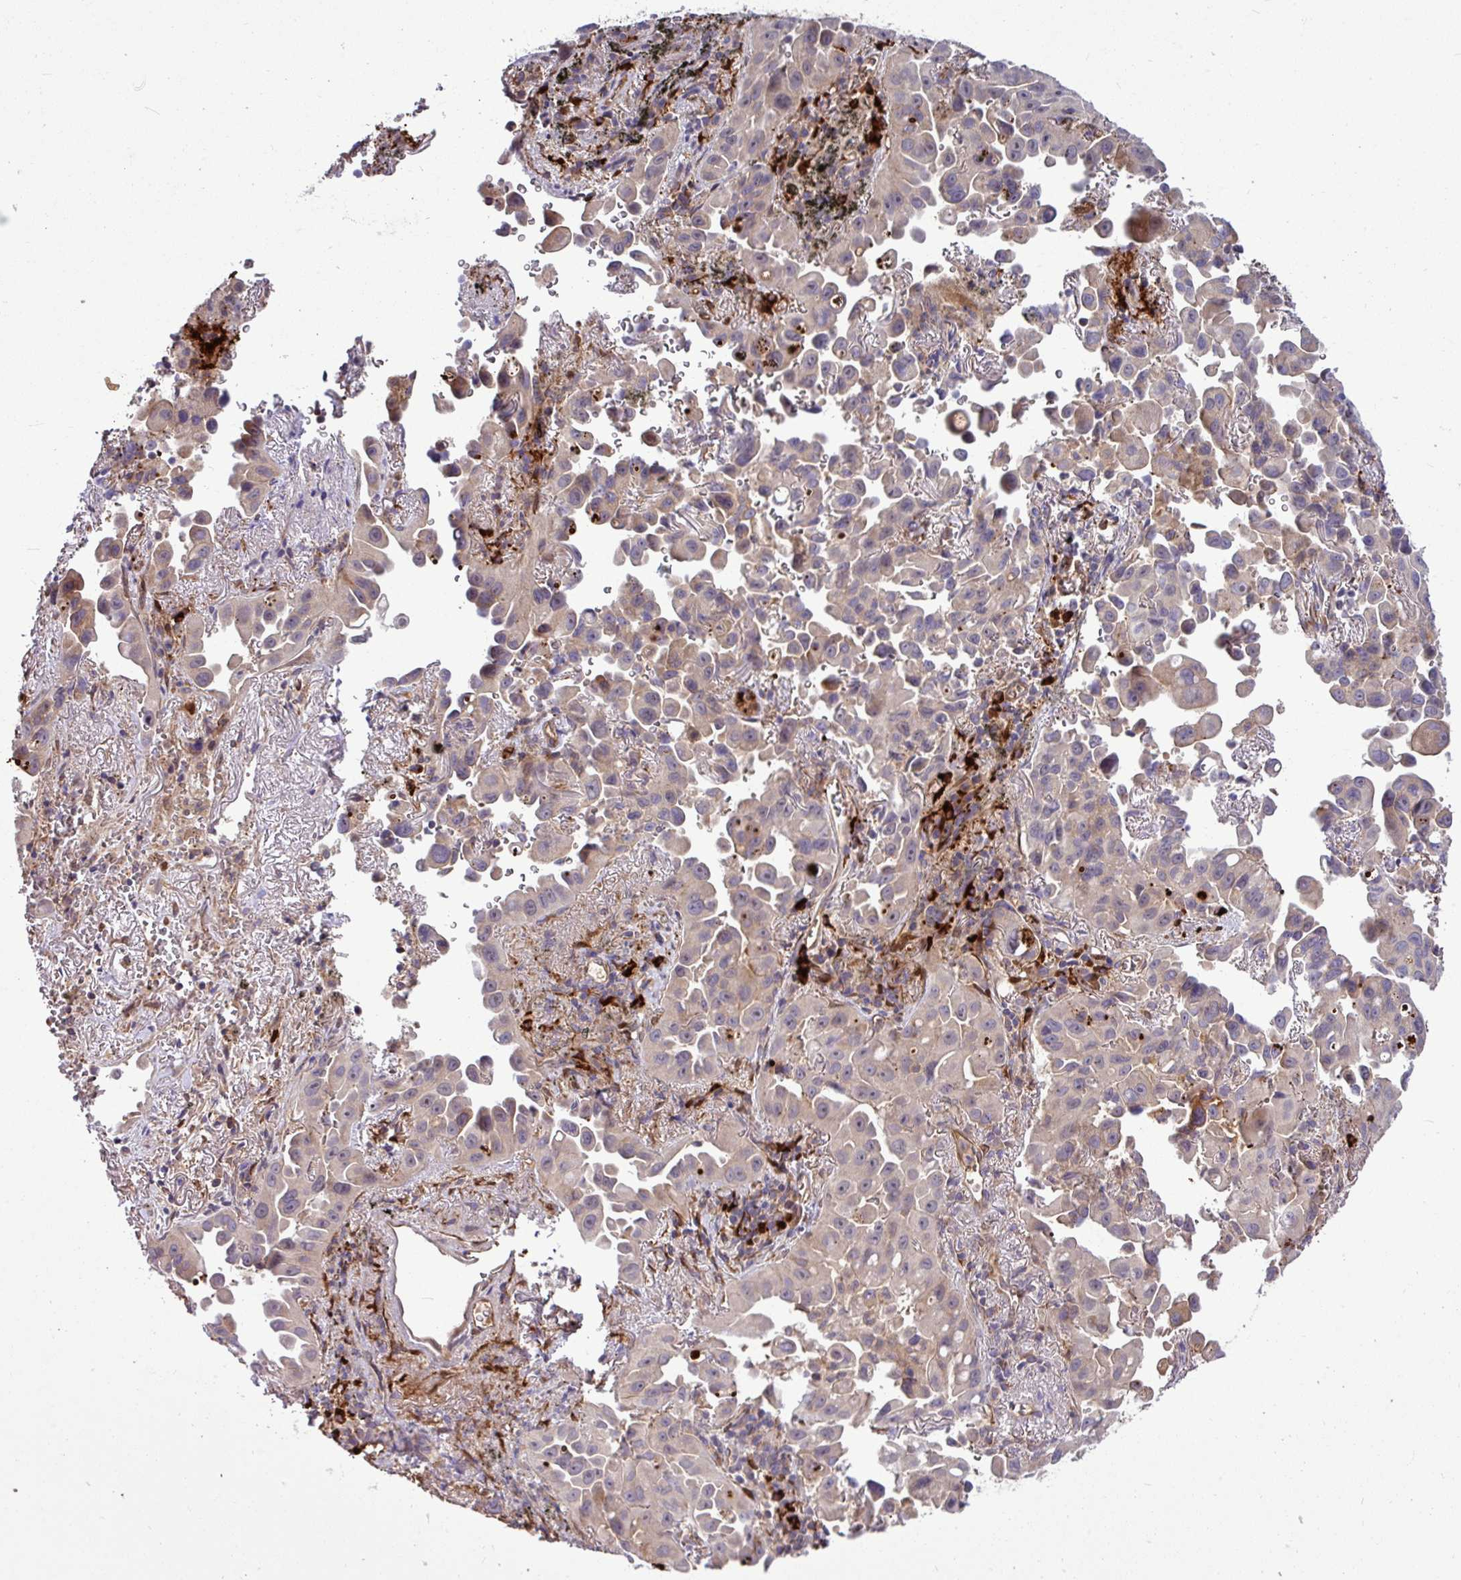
{"staining": {"intensity": "weak", "quantity": "<25%", "location": "cytoplasmic/membranous"}, "tissue": "lung cancer", "cell_type": "Tumor cells", "image_type": "cancer", "snomed": [{"axis": "morphology", "description": "Adenocarcinoma, NOS"}, {"axis": "topography", "description": "Lung"}], "caption": "Immunohistochemistry (IHC) photomicrograph of adenocarcinoma (lung) stained for a protein (brown), which displays no positivity in tumor cells. (Immunohistochemistry (IHC), brightfield microscopy, high magnification).", "gene": "B4GALNT4", "patient": {"sex": "male", "age": 68}}